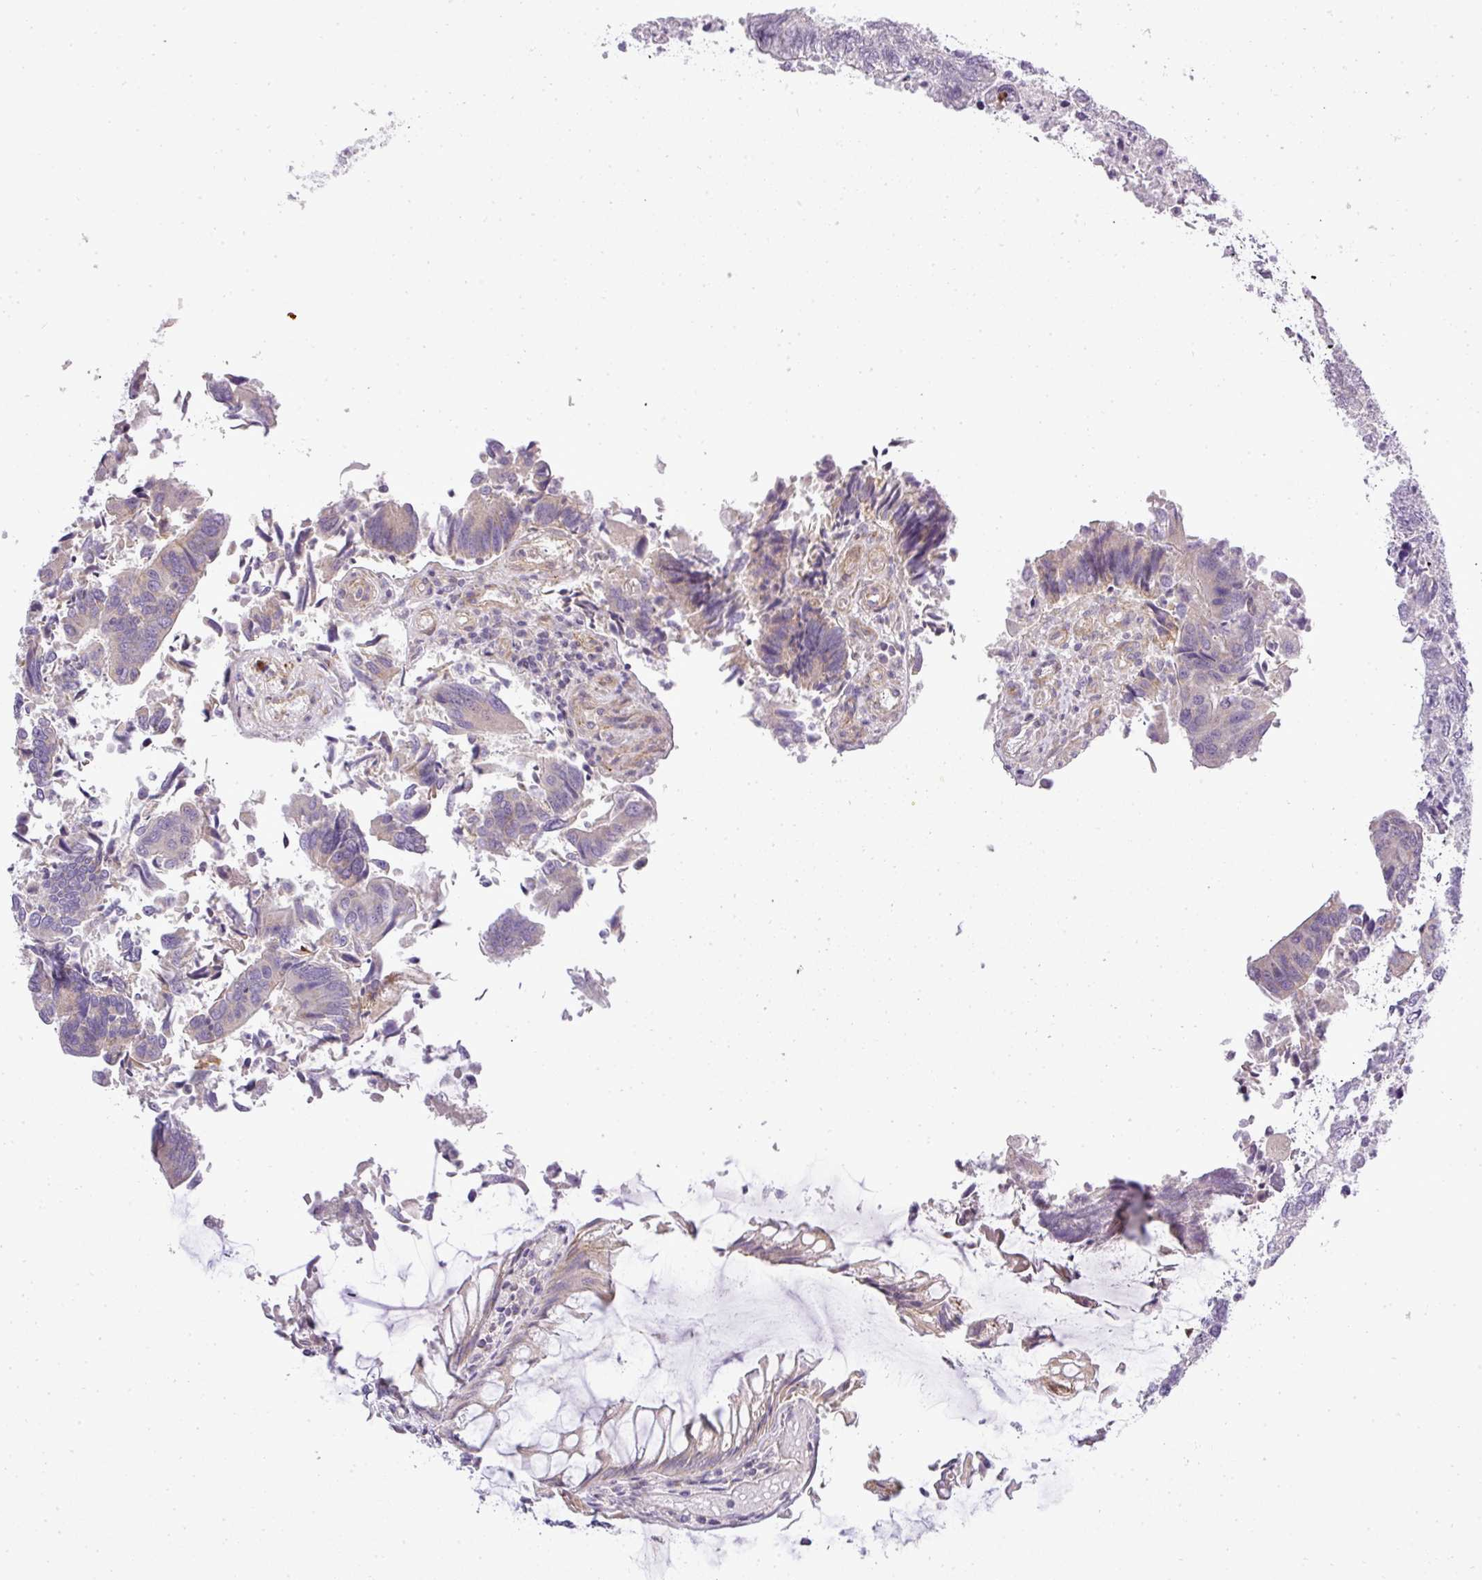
{"staining": {"intensity": "weak", "quantity": "<25%", "location": "cytoplasmic/membranous"}, "tissue": "colorectal cancer", "cell_type": "Tumor cells", "image_type": "cancer", "snomed": [{"axis": "morphology", "description": "Adenocarcinoma, NOS"}, {"axis": "topography", "description": "Colon"}], "caption": "This histopathology image is of adenocarcinoma (colorectal) stained with immunohistochemistry (IHC) to label a protein in brown with the nuclei are counter-stained blue. There is no positivity in tumor cells.", "gene": "ZDHHC1", "patient": {"sex": "female", "age": 67}}